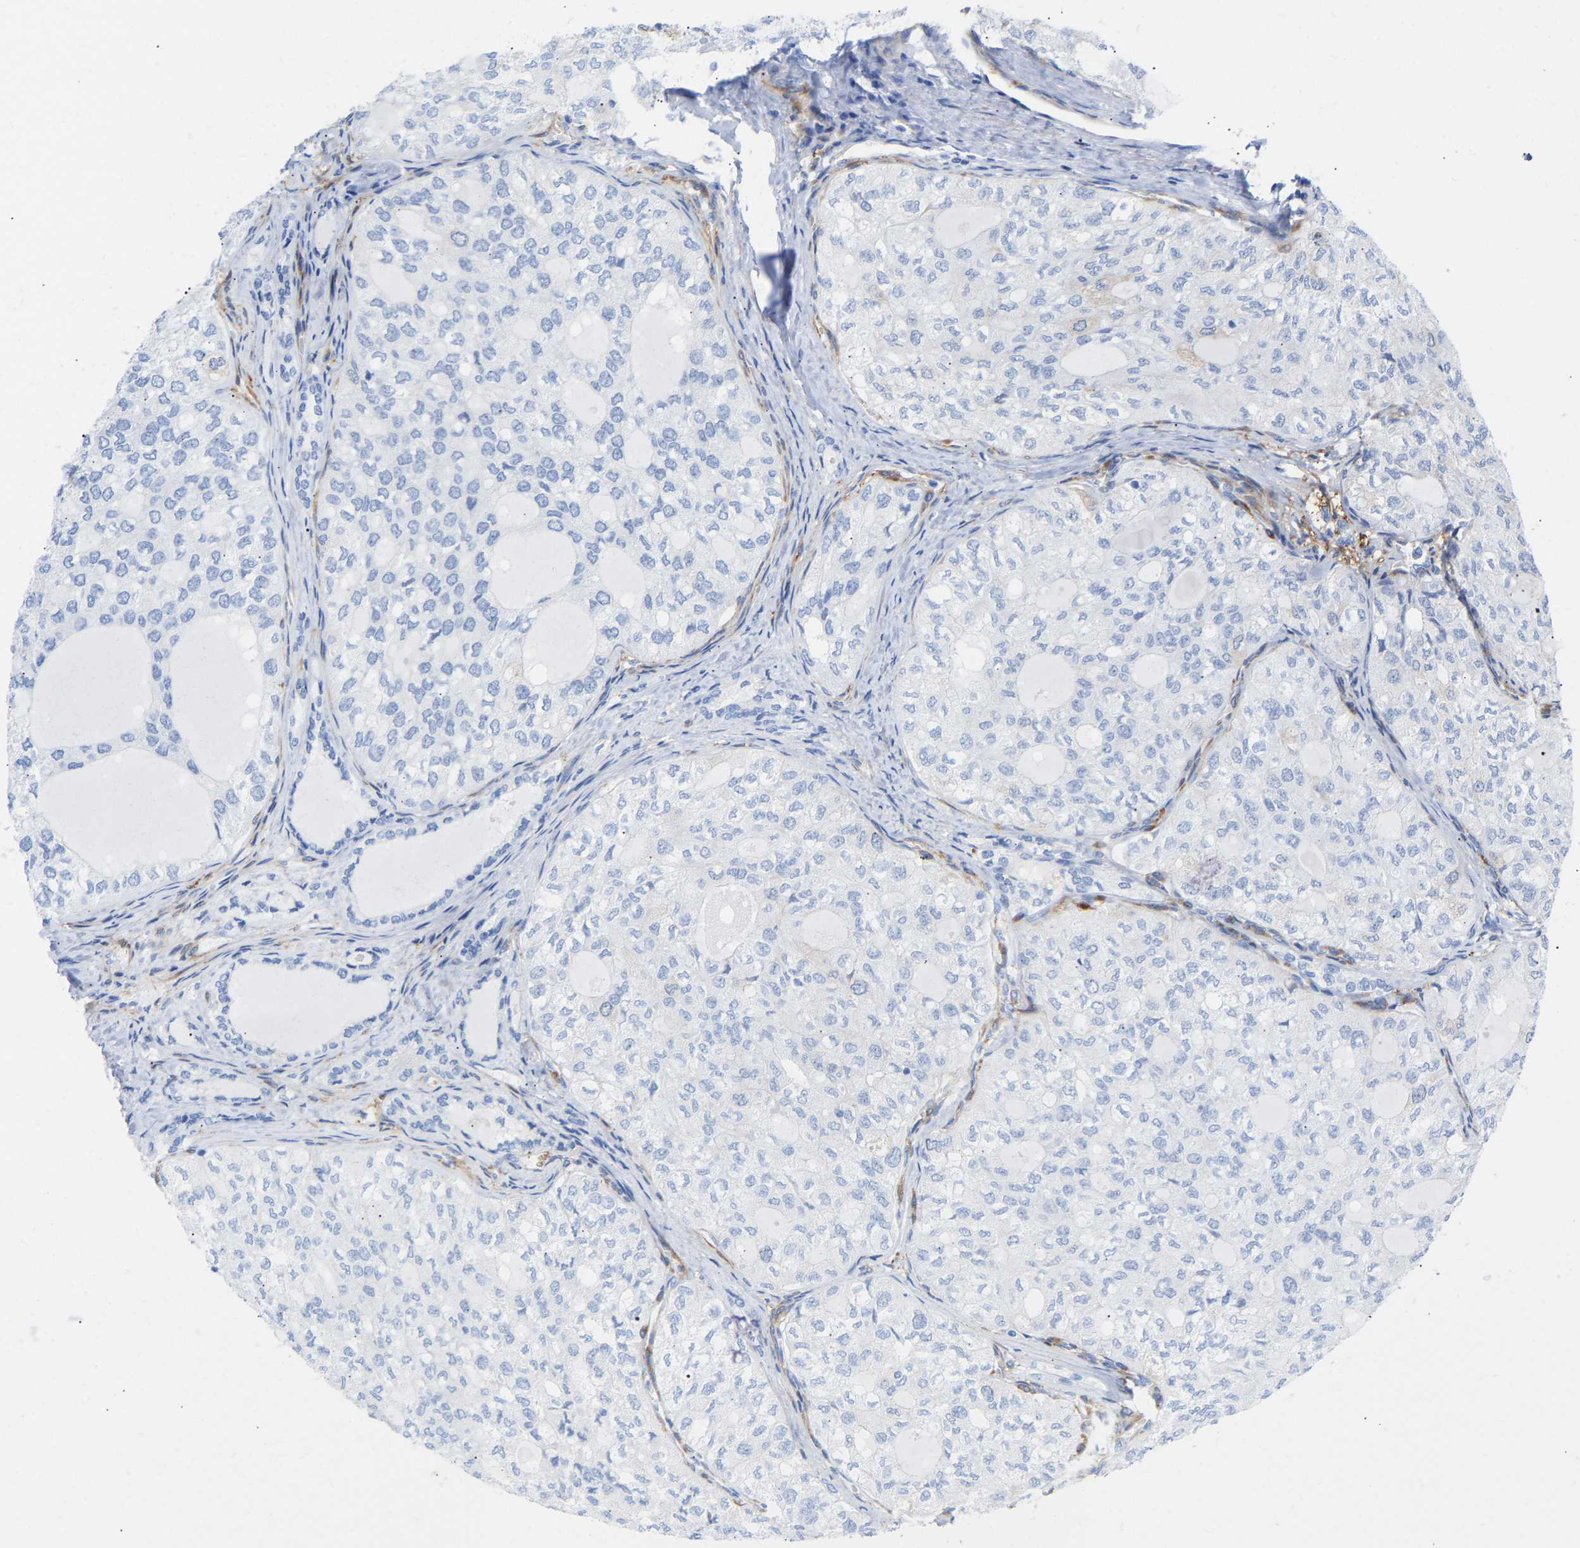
{"staining": {"intensity": "negative", "quantity": "none", "location": "none"}, "tissue": "thyroid cancer", "cell_type": "Tumor cells", "image_type": "cancer", "snomed": [{"axis": "morphology", "description": "Follicular adenoma carcinoma, NOS"}, {"axis": "topography", "description": "Thyroid gland"}], "caption": "The IHC micrograph has no significant staining in tumor cells of thyroid follicular adenoma carcinoma tissue.", "gene": "AMPH", "patient": {"sex": "male", "age": 75}}